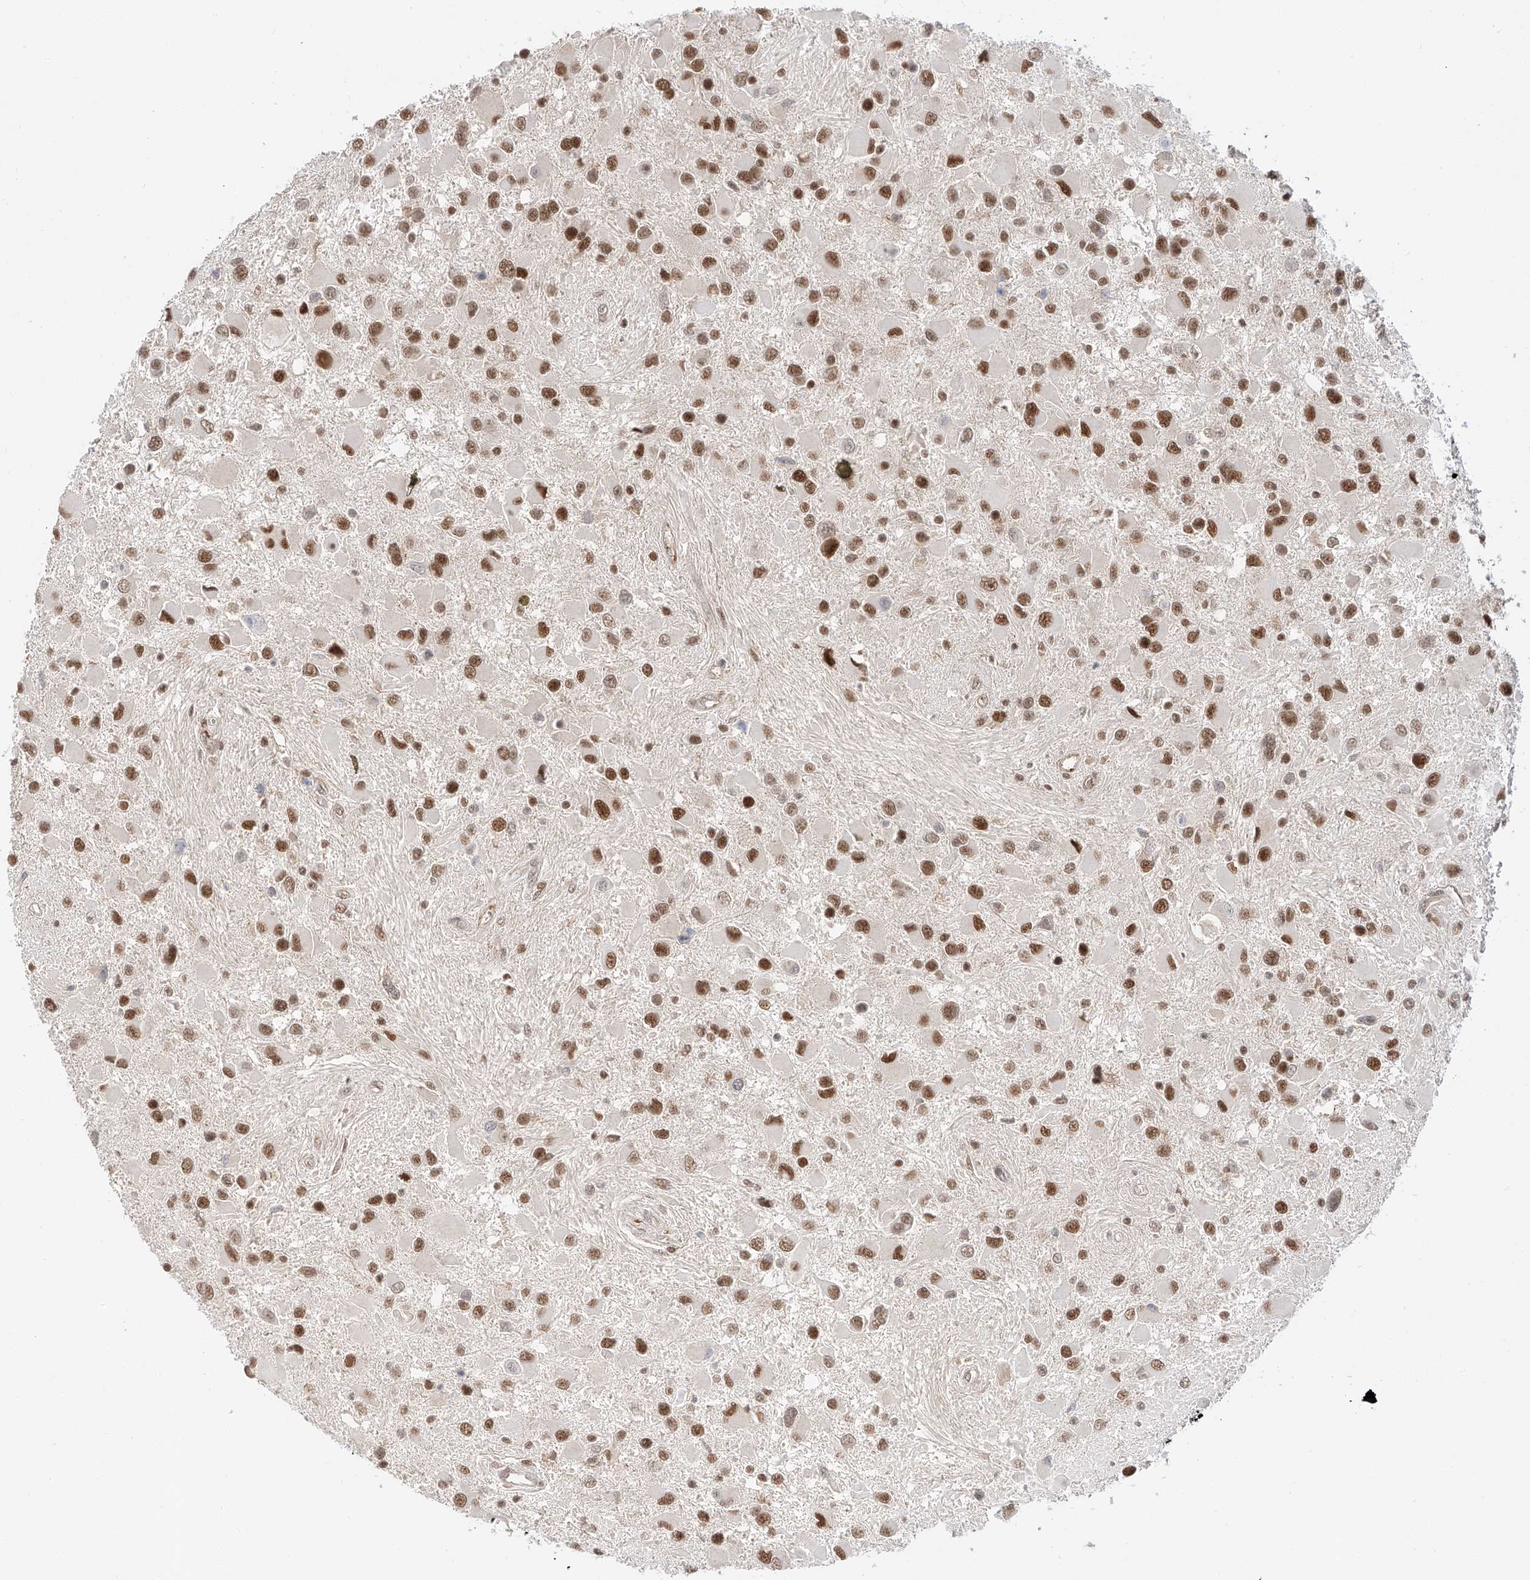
{"staining": {"intensity": "moderate", "quantity": ">75%", "location": "nuclear"}, "tissue": "glioma", "cell_type": "Tumor cells", "image_type": "cancer", "snomed": [{"axis": "morphology", "description": "Glioma, malignant, High grade"}, {"axis": "topography", "description": "Brain"}], "caption": "IHC (DAB) staining of malignant glioma (high-grade) exhibits moderate nuclear protein staining in approximately >75% of tumor cells.", "gene": "POGK", "patient": {"sex": "male", "age": 53}}